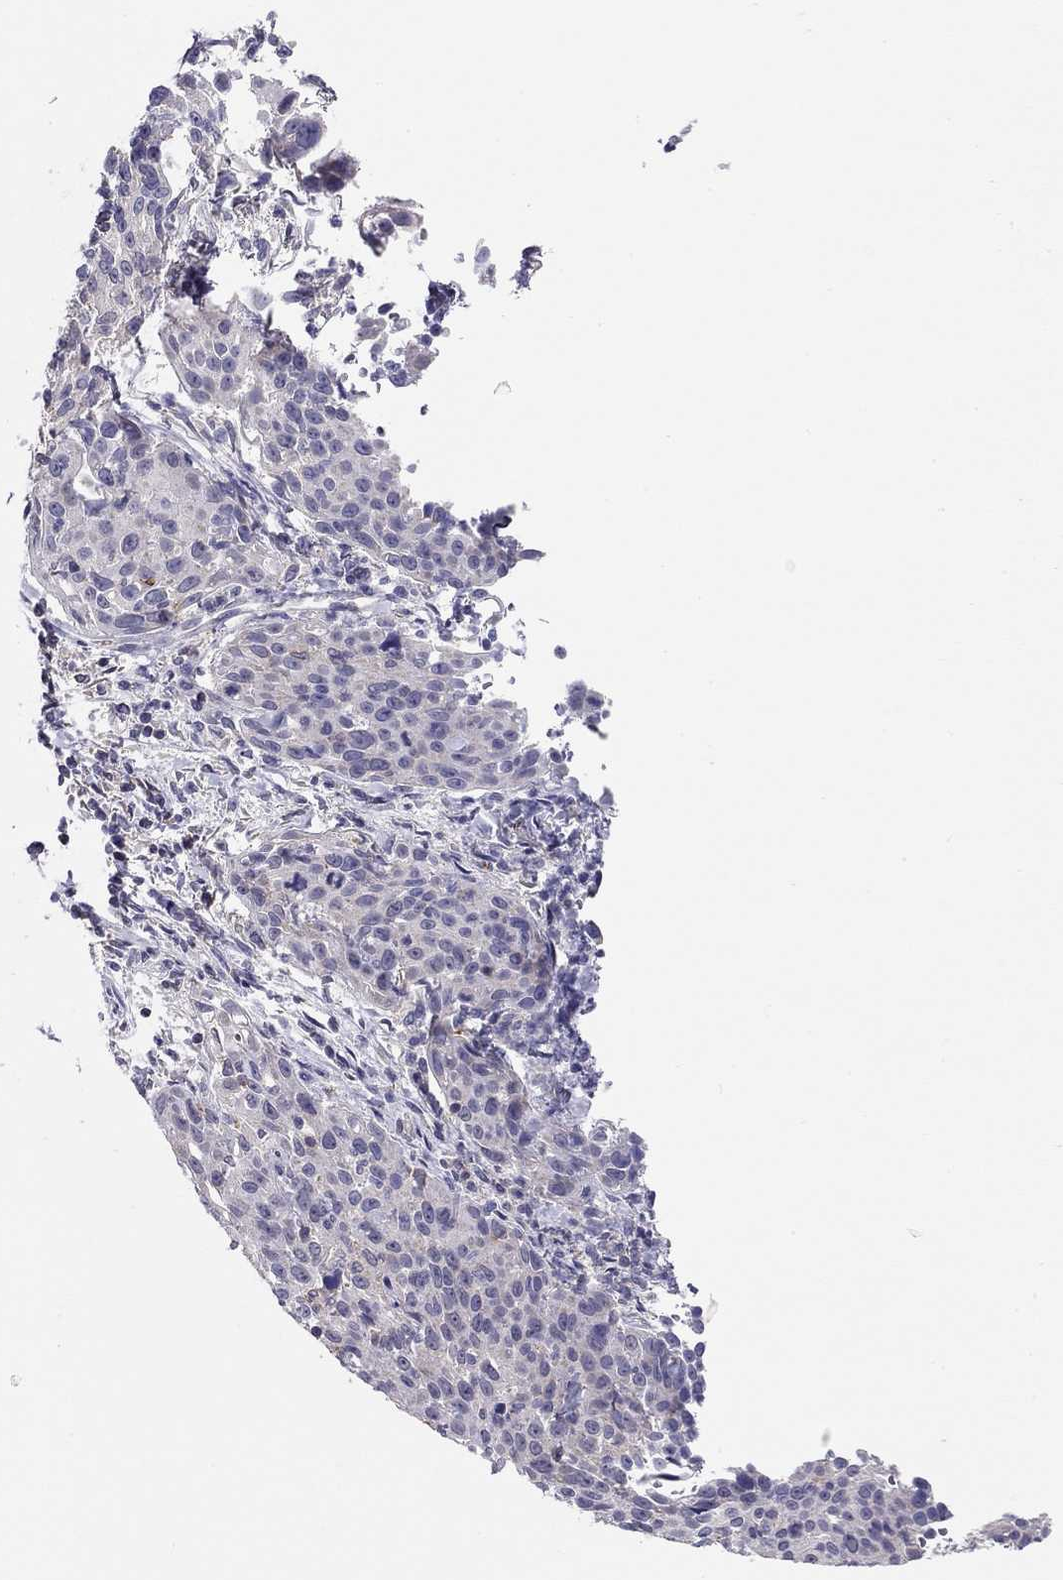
{"staining": {"intensity": "negative", "quantity": "none", "location": "none"}, "tissue": "cervical cancer", "cell_type": "Tumor cells", "image_type": "cancer", "snomed": [{"axis": "morphology", "description": "Squamous cell carcinoma, NOS"}, {"axis": "topography", "description": "Cervix"}], "caption": "There is no significant staining in tumor cells of cervical cancer. (Brightfield microscopy of DAB (3,3'-diaminobenzidine) immunohistochemistry (IHC) at high magnification).", "gene": "CITED1", "patient": {"sex": "female", "age": 26}}